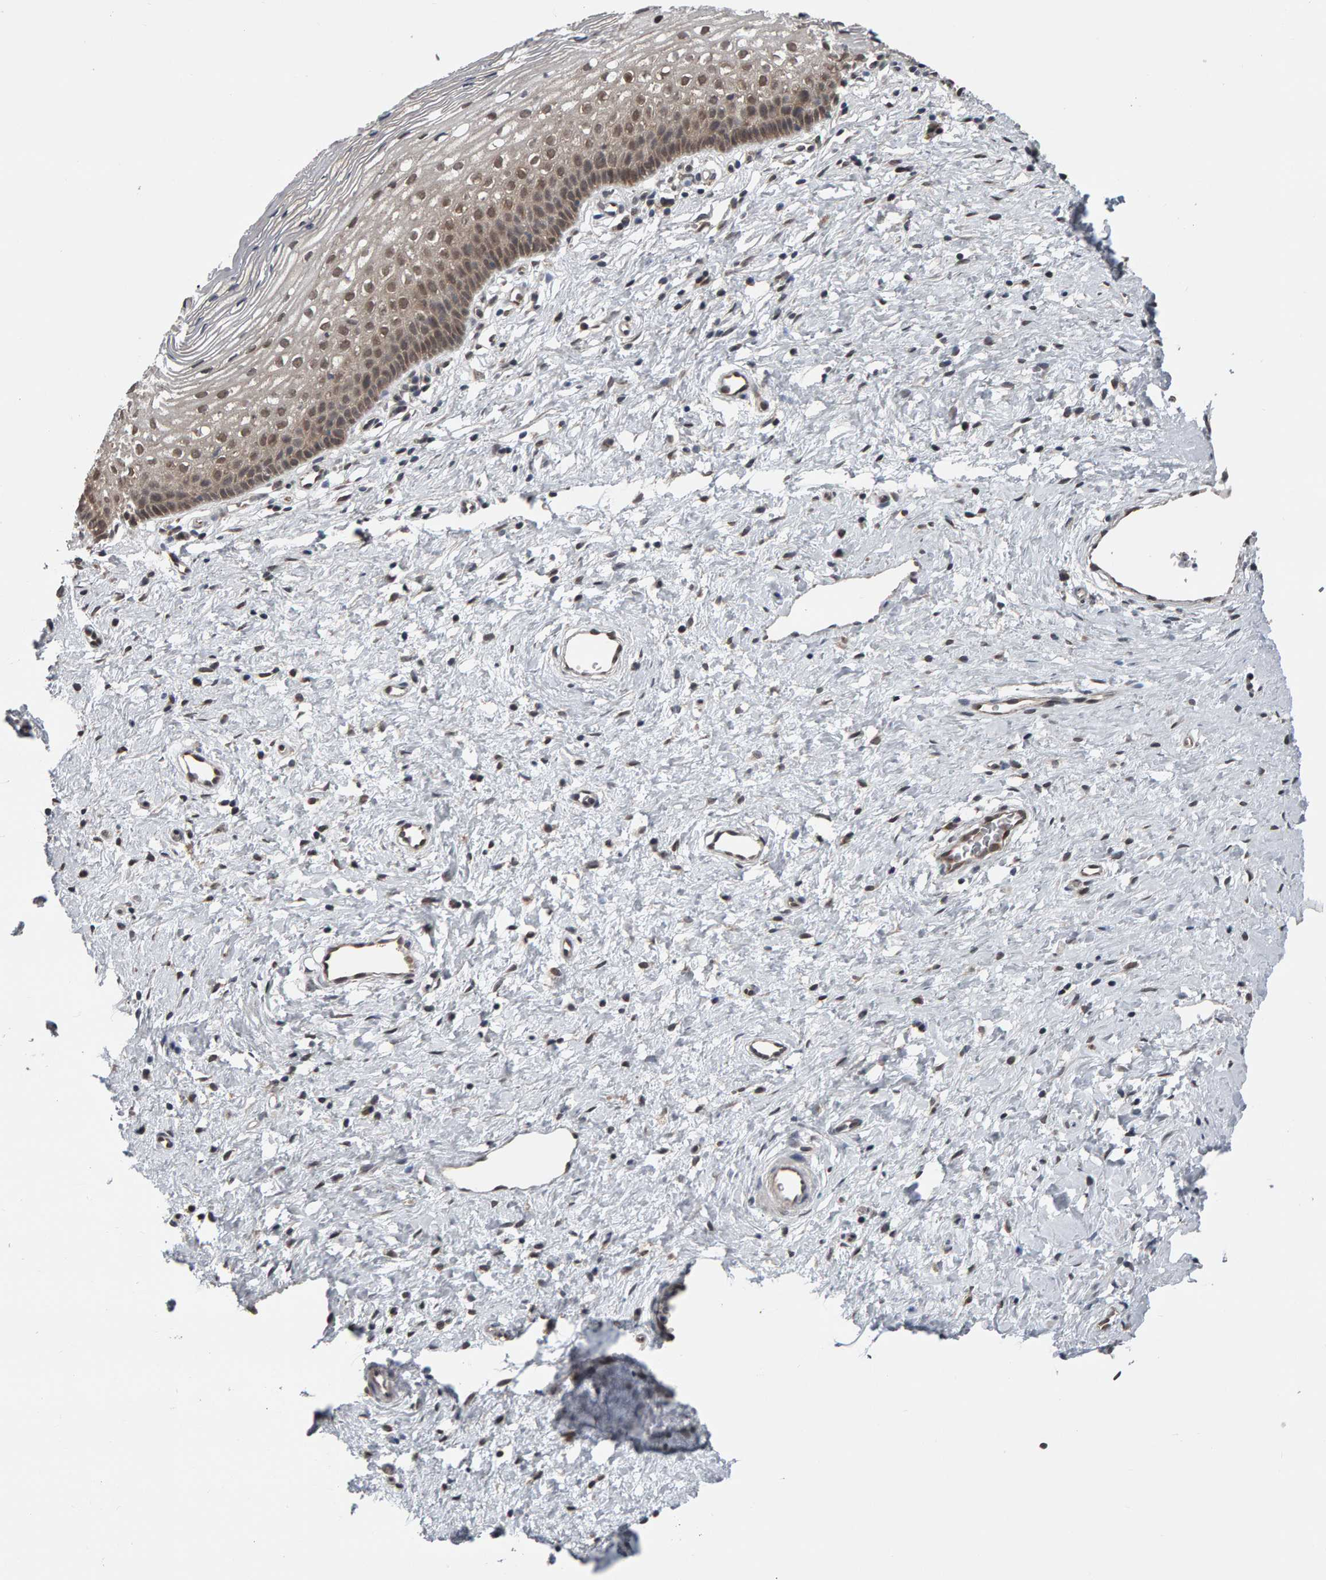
{"staining": {"intensity": "moderate", "quantity": ">75%", "location": "cytoplasmic/membranous,nuclear"}, "tissue": "cervix", "cell_type": "Glandular cells", "image_type": "normal", "snomed": [{"axis": "morphology", "description": "Normal tissue, NOS"}, {"axis": "topography", "description": "Cervix"}], "caption": "Human cervix stained with a brown dye shows moderate cytoplasmic/membranous,nuclear positive positivity in approximately >75% of glandular cells.", "gene": "COASY", "patient": {"sex": "female", "age": 27}}